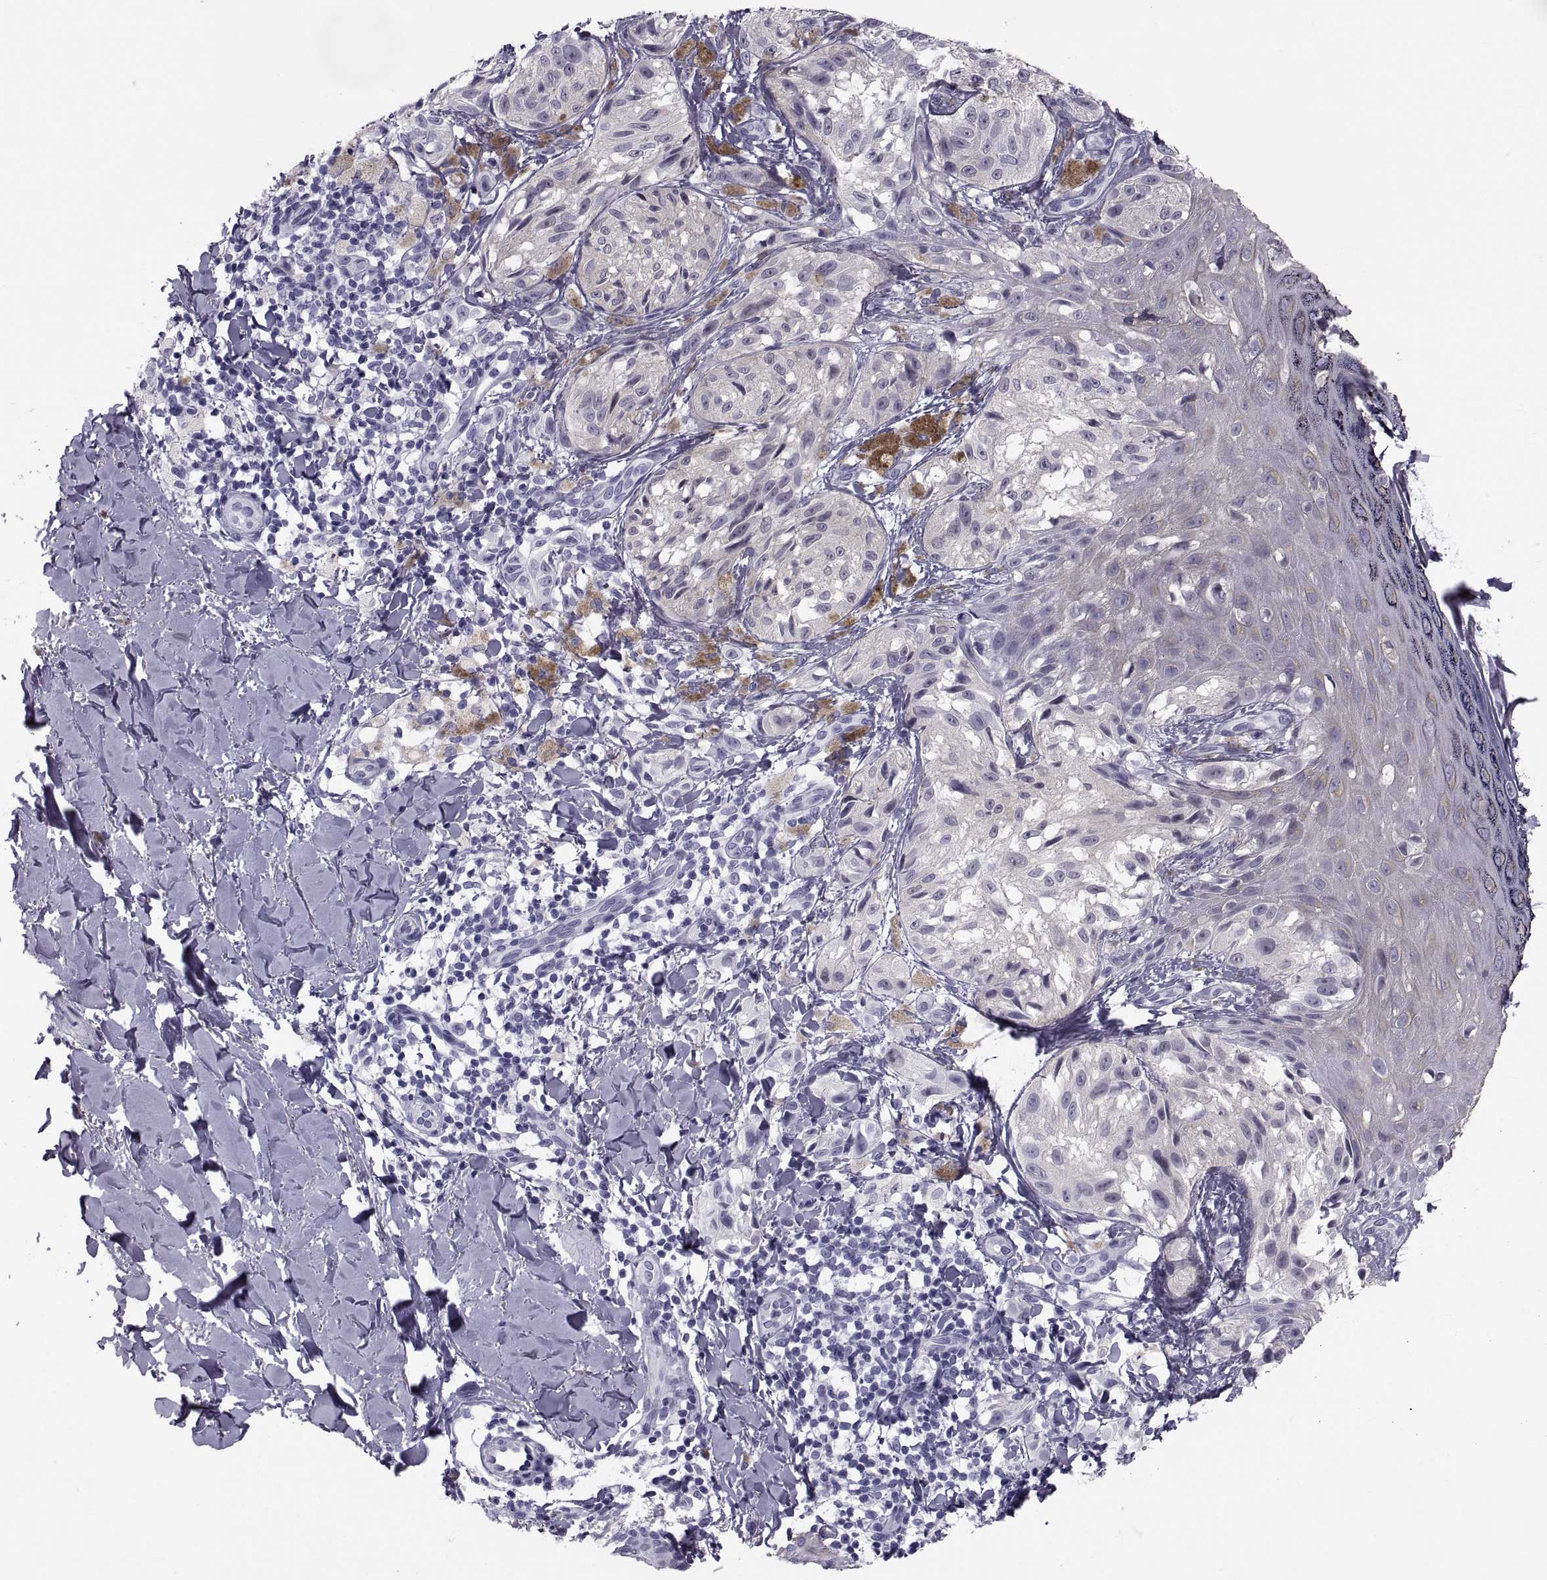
{"staining": {"intensity": "negative", "quantity": "none", "location": "none"}, "tissue": "melanoma", "cell_type": "Tumor cells", "image_type": "cancer", "snomed": [{"axis": "morphology", "description": "Malignant melanoma, NOS"}, {"axis": "topography", "description": "Skin"}], "caption": "This histopathology image is of melanoma stained with IHC to label a protein in brown with the nuclei are counter-stained blue. There is no positivity in tumor cells. (DAB (3,3'-diaminobenzidine) immunohistochemistry (IHC), high magnification).", "gene": "CRISP1", "patient": {"sex": "male", "age": 36}}